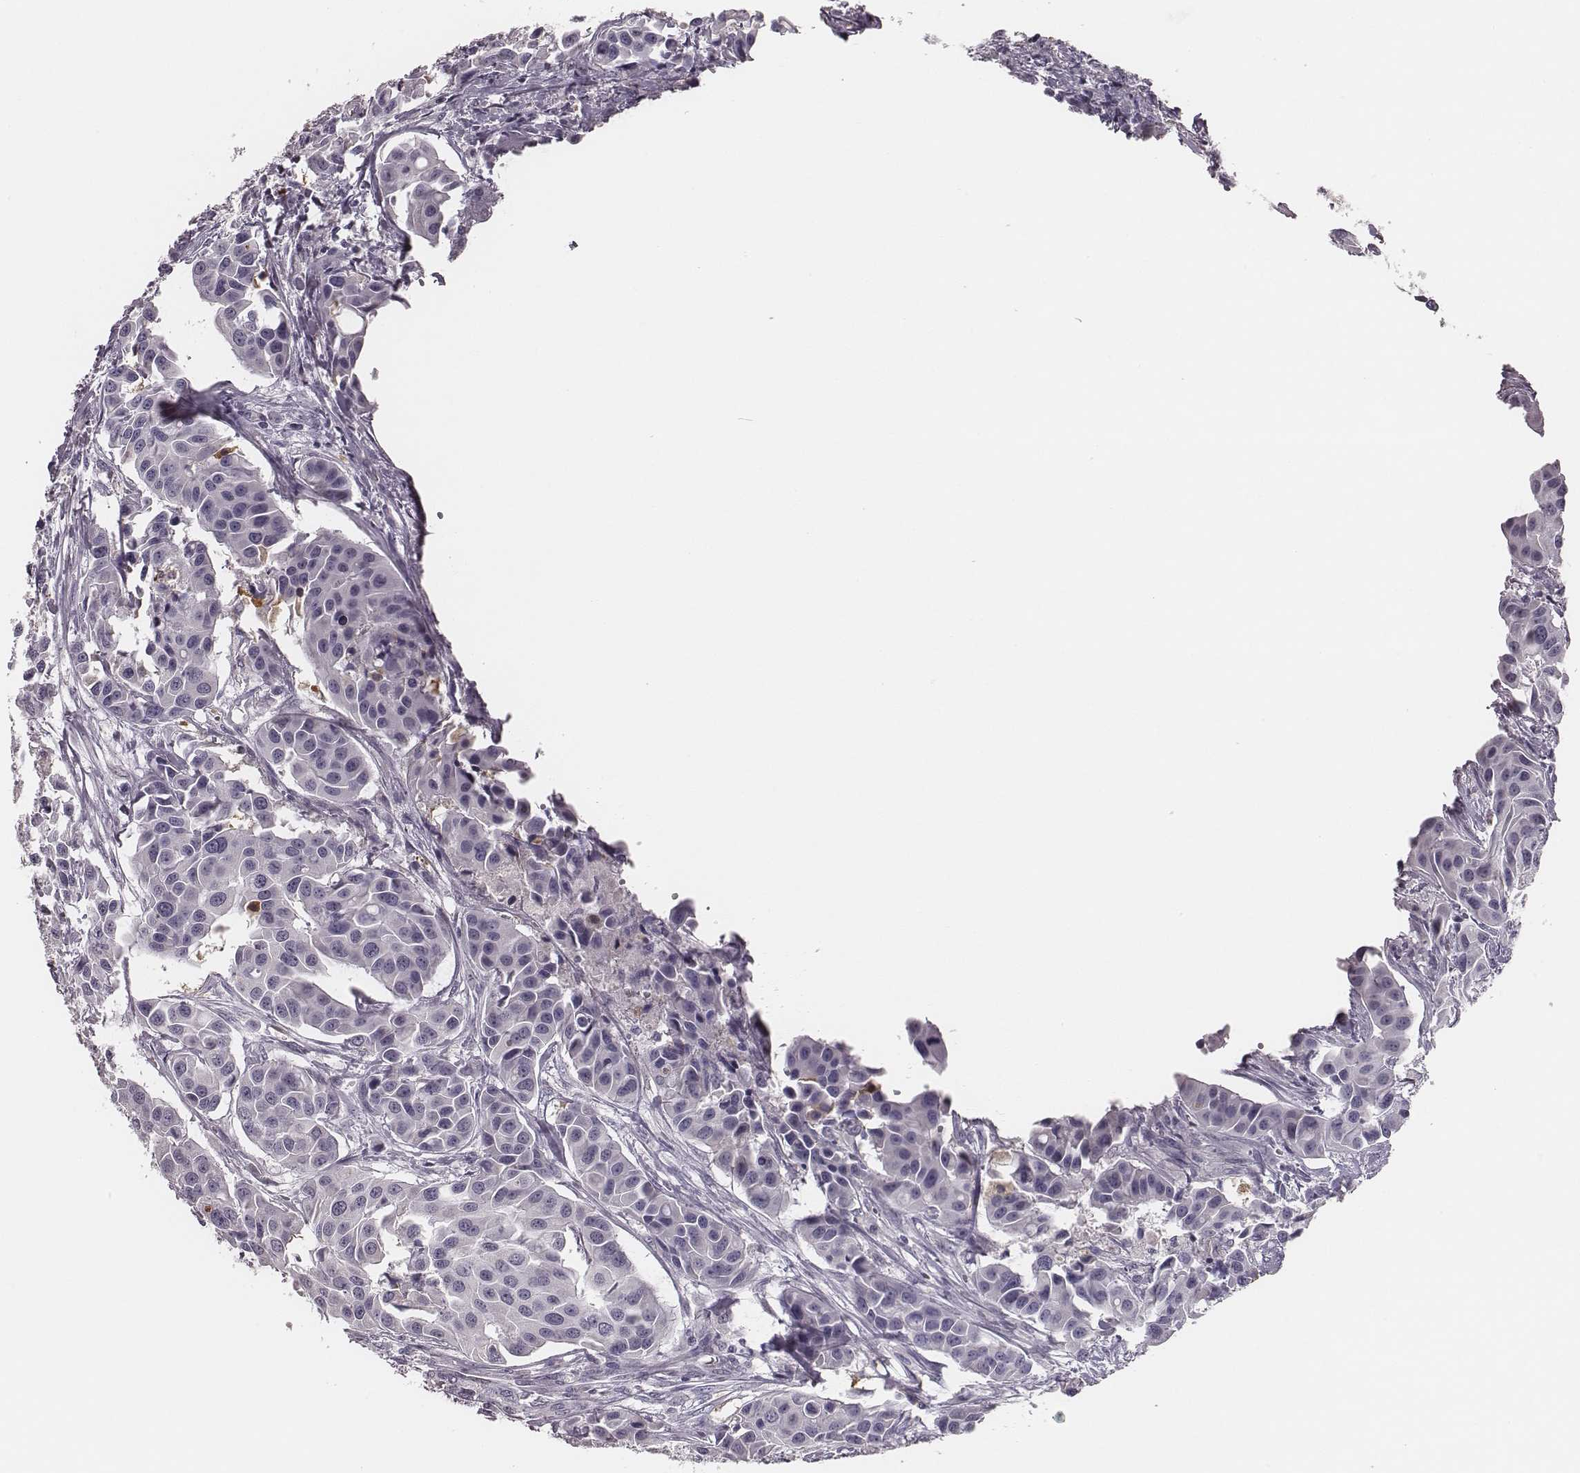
{"staining": {"intensity": "negative", "quantity": "none", "location": "none"}, "tissue": "head and neck cancer", "cell_type": "Tumor cells", "image_type": "cancer", "snomed": [{"axis": "morphology", "description": "Adenocarcinoma, NOS"}, {"axis": "topography", "description": "Head-Neck"}], "caption": "IHC of head and neck cancer displays no staining in tumor cells. (DAB immunohistochemistry (IHC) with hematoxylin counter stain).", "gene": "ADGRF4", "patient": {"sex": "male", "age": 76}}